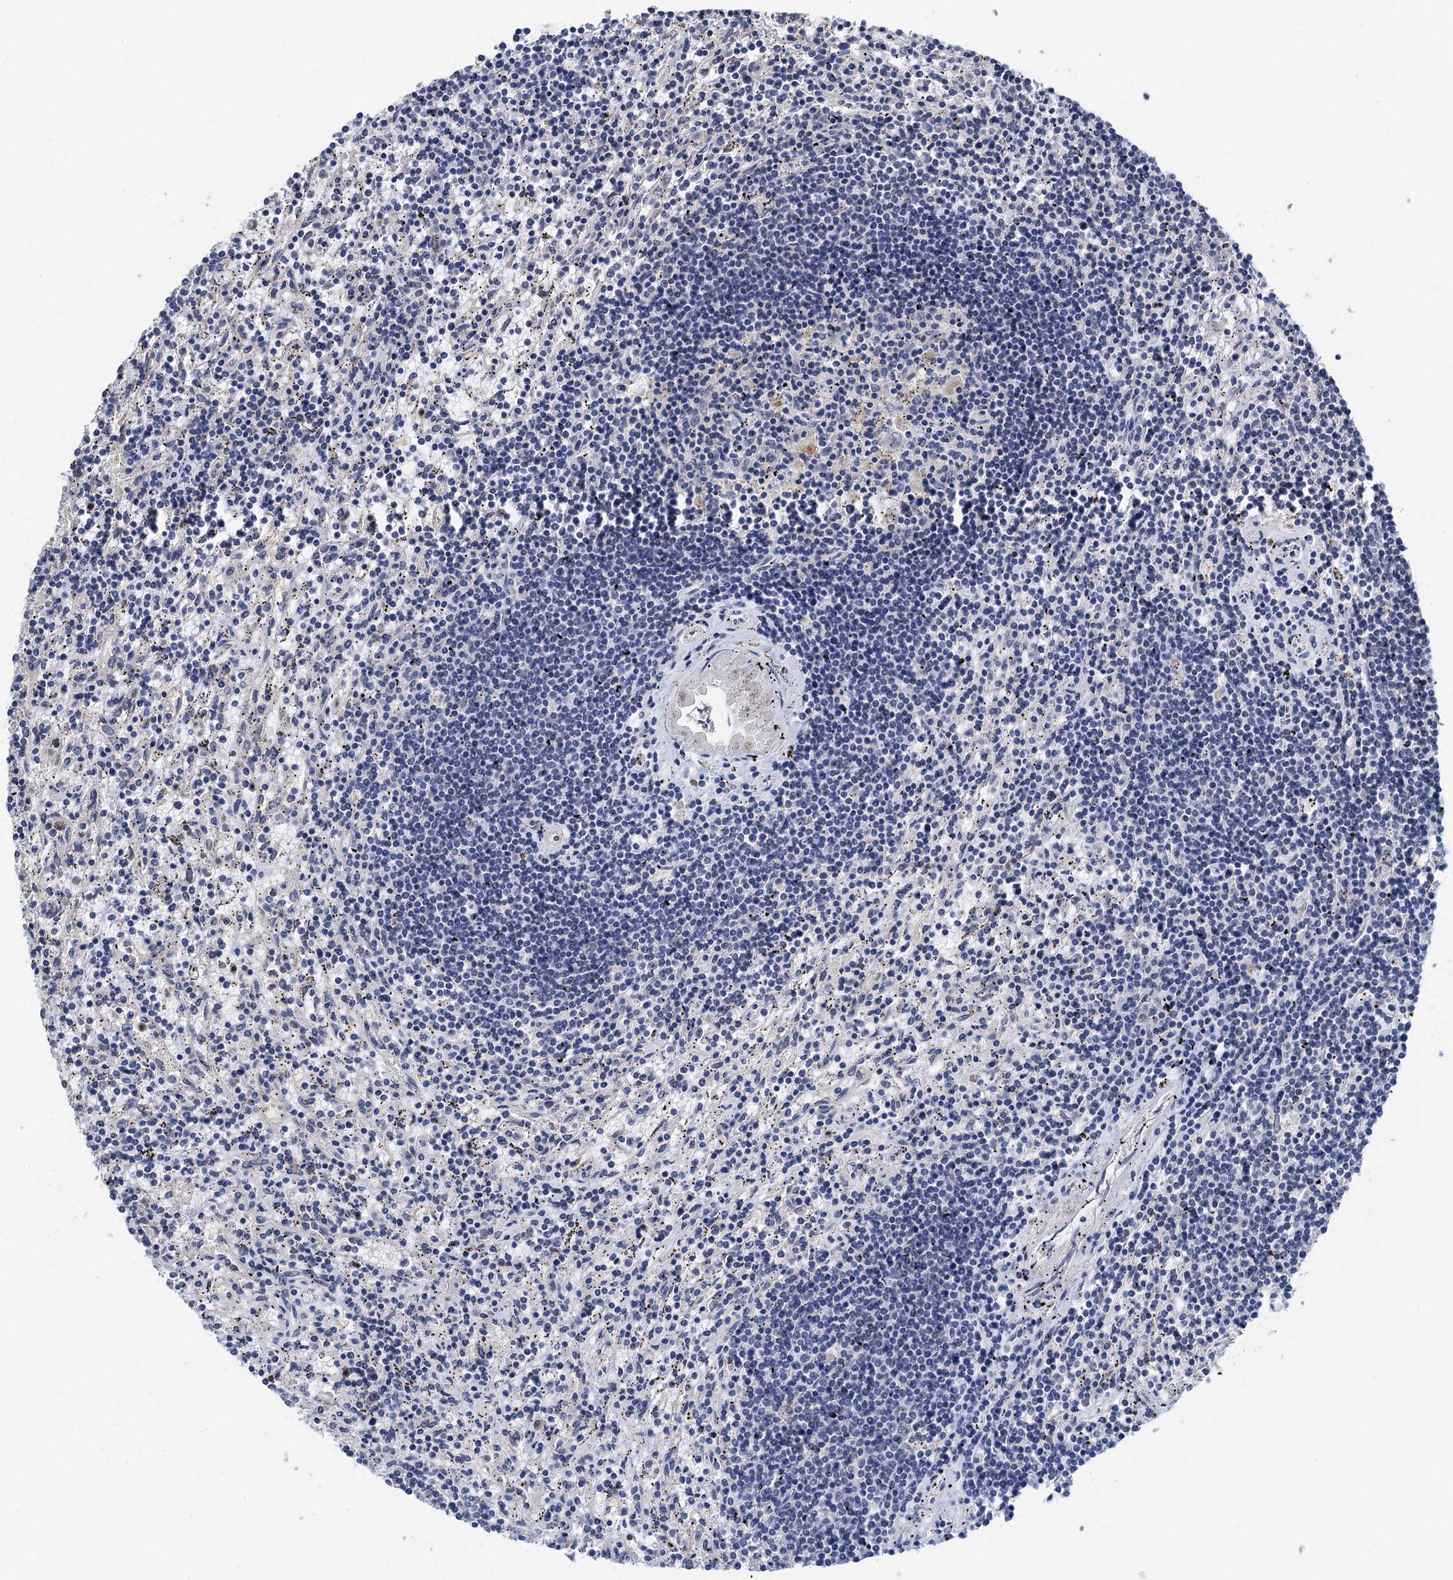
{"staining": {"intensity": "negative", "quantity": "none", "location": "none"}, "tissue": "lymphoma", "cell_type": "Tumor cells", "image_type": "cancer", "snomed": [{"axis": "morphology", "description": "Malignant lymphoma, non-Hodgkin's type, Low grade"}, {"axis": "topography", "description": "Spleen"}], "caption": "The micrograph exhibits no staining of tumor cells in low-grade malignant lymphoma, non-Hodgkin's type.", "gene": "TSEN34", "patient": {"sex": "male", "age": 76}}